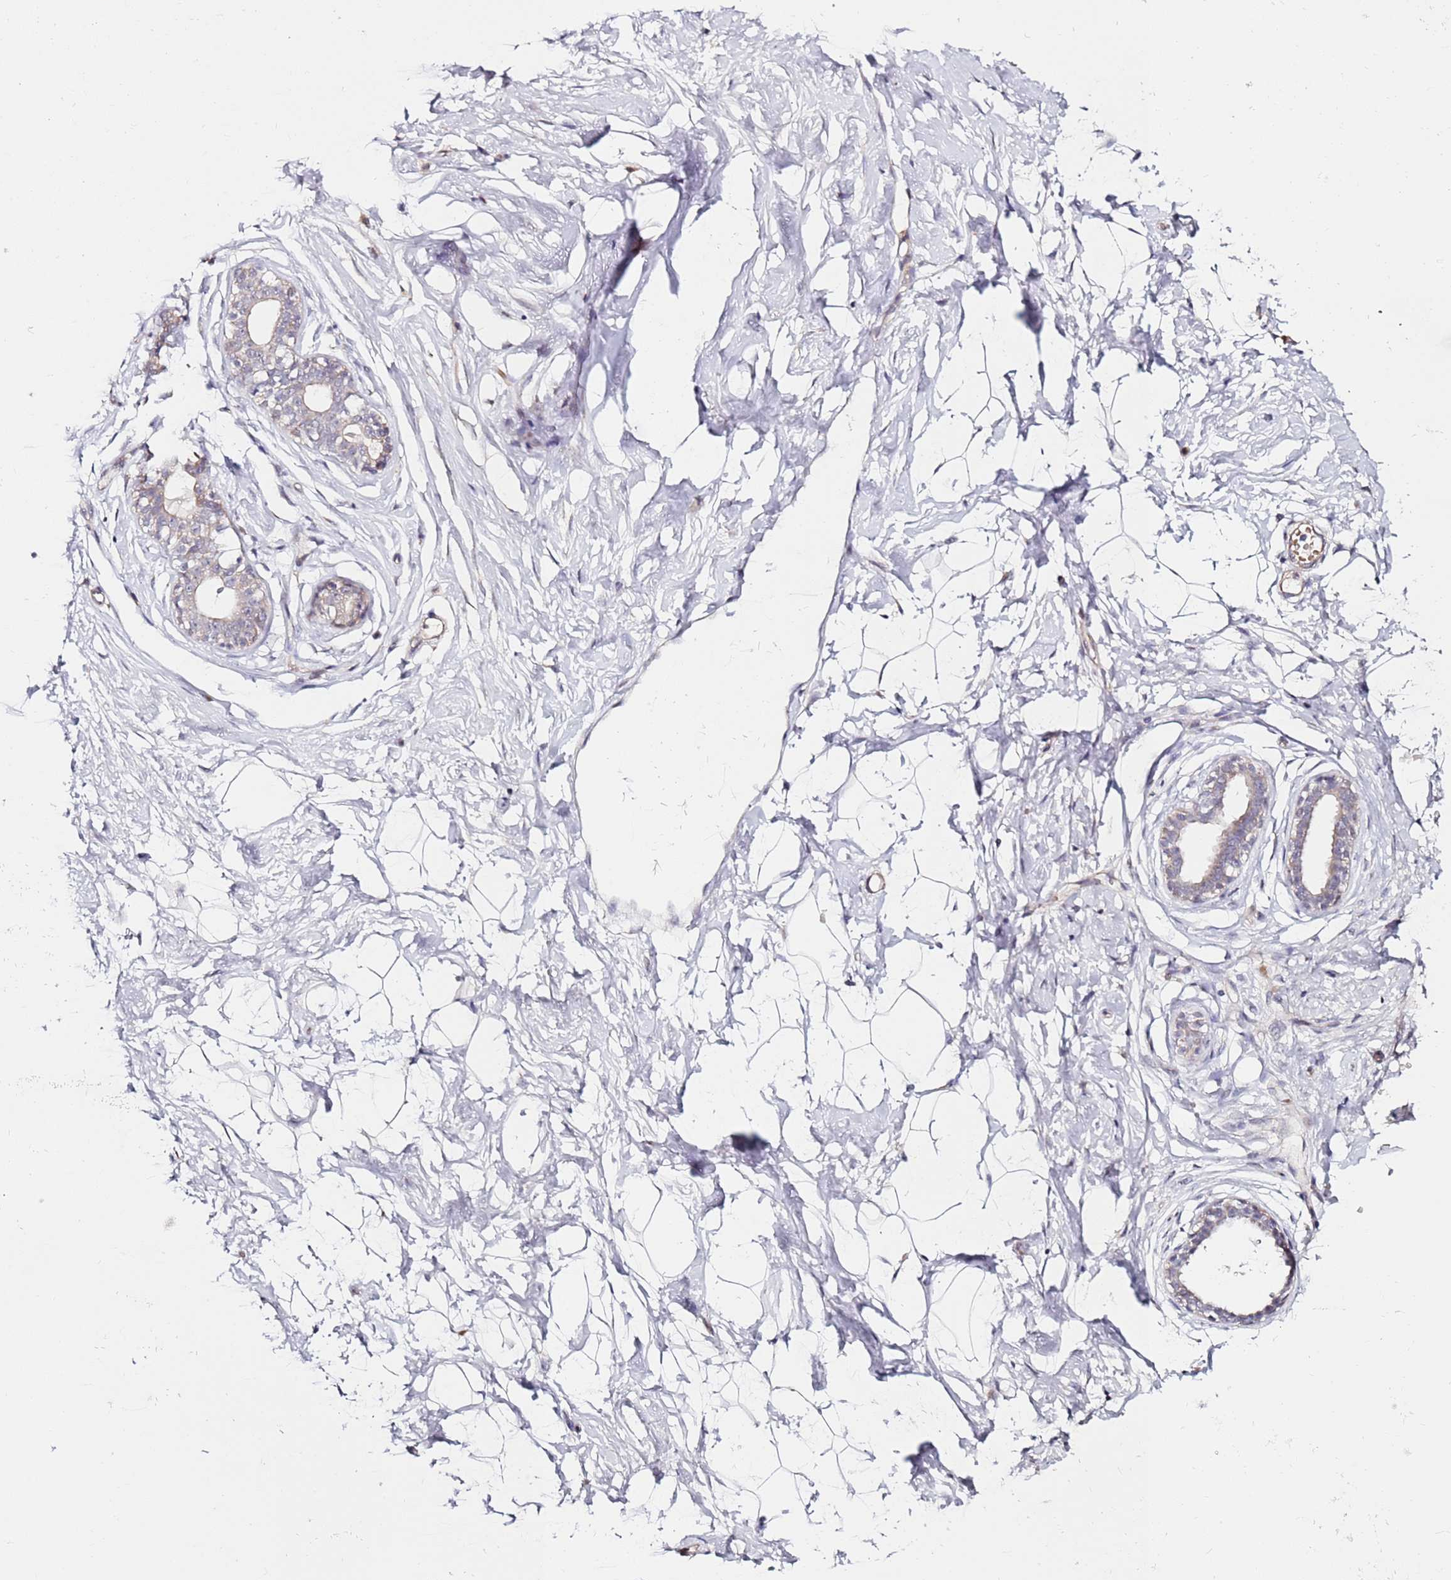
{"staining": {"intensity": "negative", "quantity": "none", "location": "none"}, "tissue": "breast", "cell_type": "Adipocytes", "image_type": "normal", "snomed": [{"axis": "morphology", "description": "Normal tissue, NOS"}, {"axis": "morphology", "description": "Adenoma, NOS"}, {"axis": "topography", "description": "Breast"}], "caption": "Immunohistochemical staining of normal human breast displays no significant expression in adipocytes. (Brightfield microscopy of DAB IHC at high magnification).", "gene": "RARS2", "patient": {"sex": "female", "age": 23}}